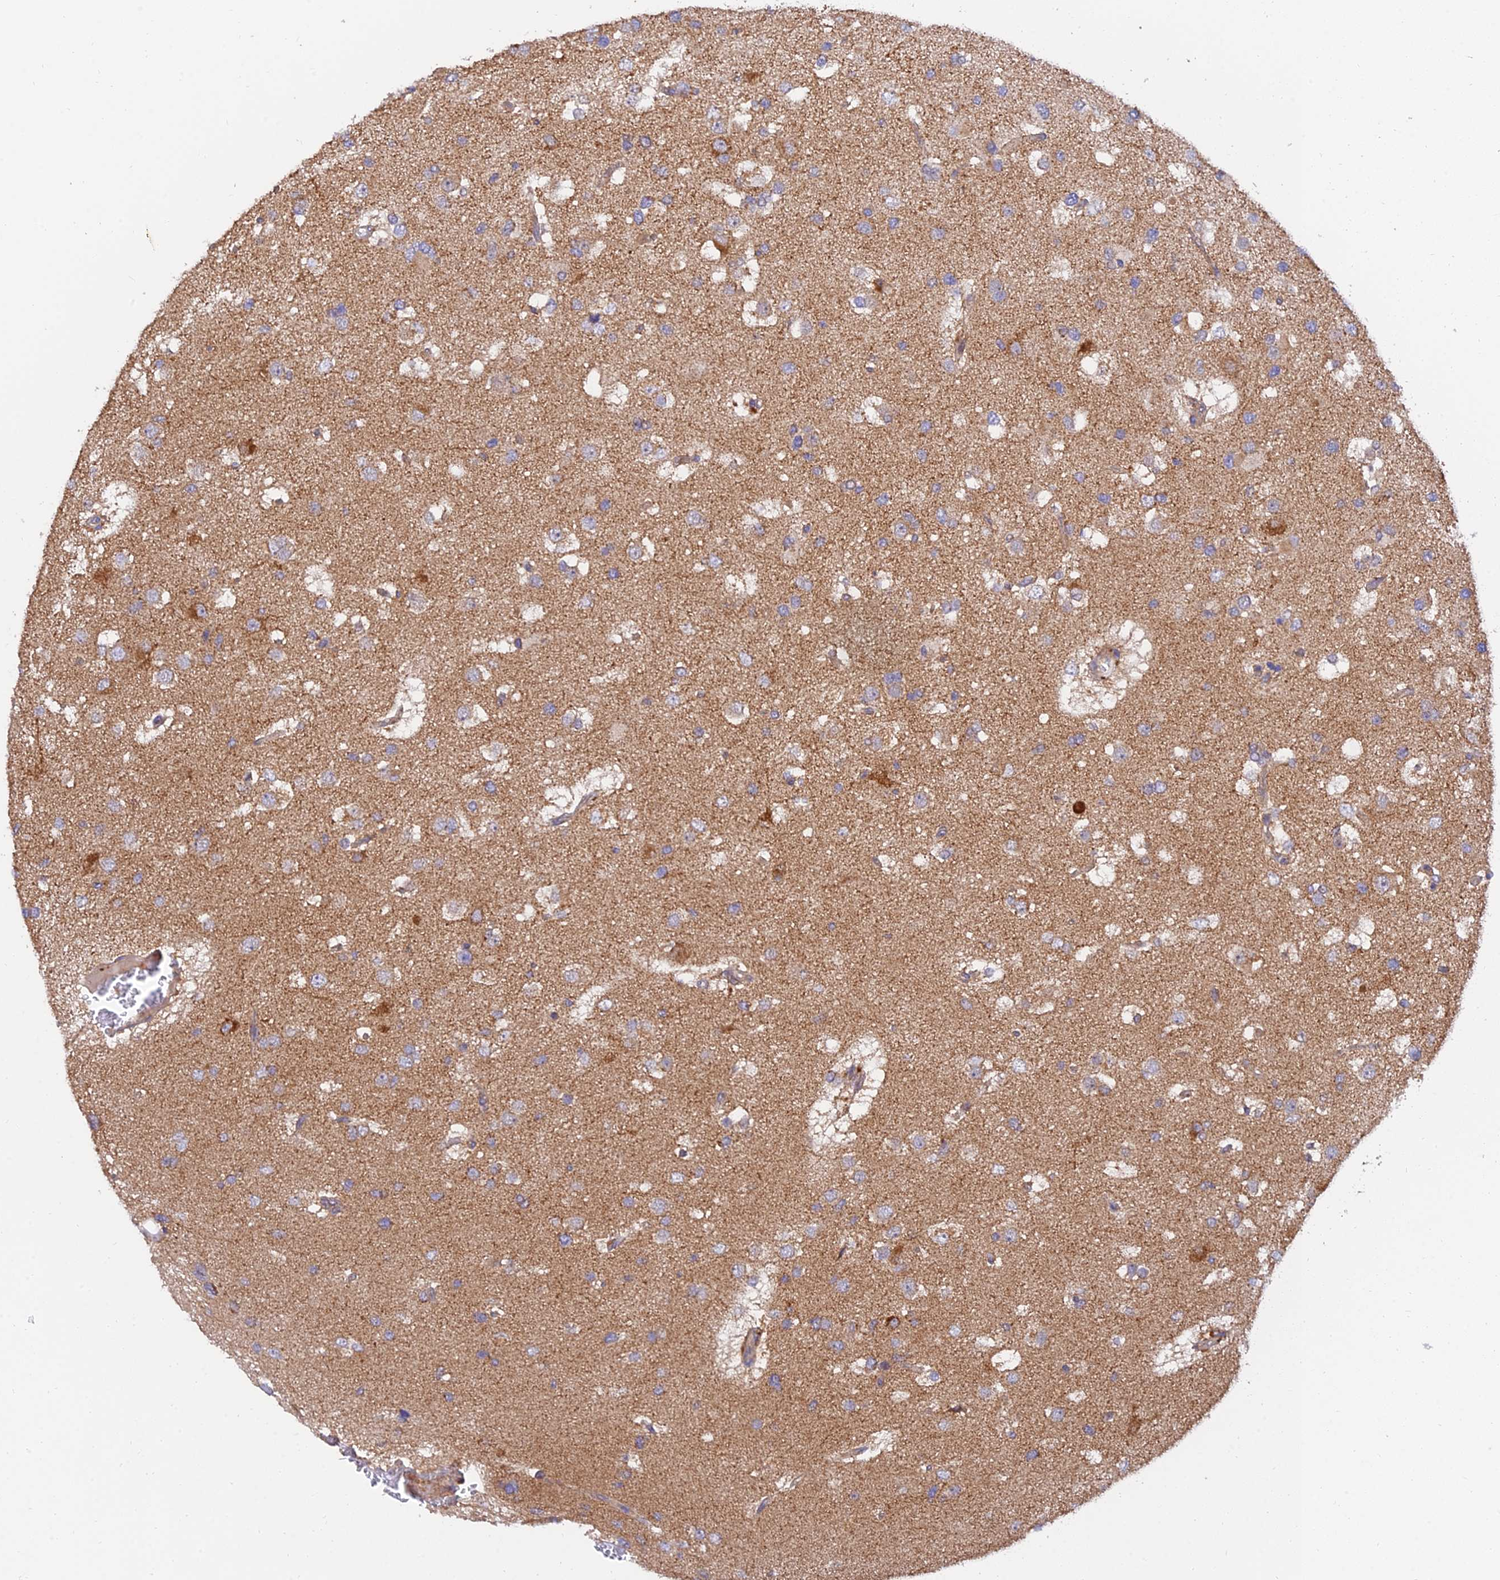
{"staining": {"intensity": "negative", "quantity": "none", "location": "none"}, "tissue": "glioma", "cell_type": "Tumor cells", "image_type": "cancer", "snomed": [{"axis": "morphology", "description": "Glioma, malignant, High grade"}, {"axis": "topography", "description": "Brain"}], "caption": "Glioma was stained to show a protein in brown. There is no significant expression in tumor cells. (Stains: DAB (3,3'-diaminobenzidine) immunohistochemistry (IHC) with hematoxylin counter stain, Microscopy: brightfield microscopy at high magnification).", "gene": "PODNL1", "patient": {"sex": "male", "age": 53}}